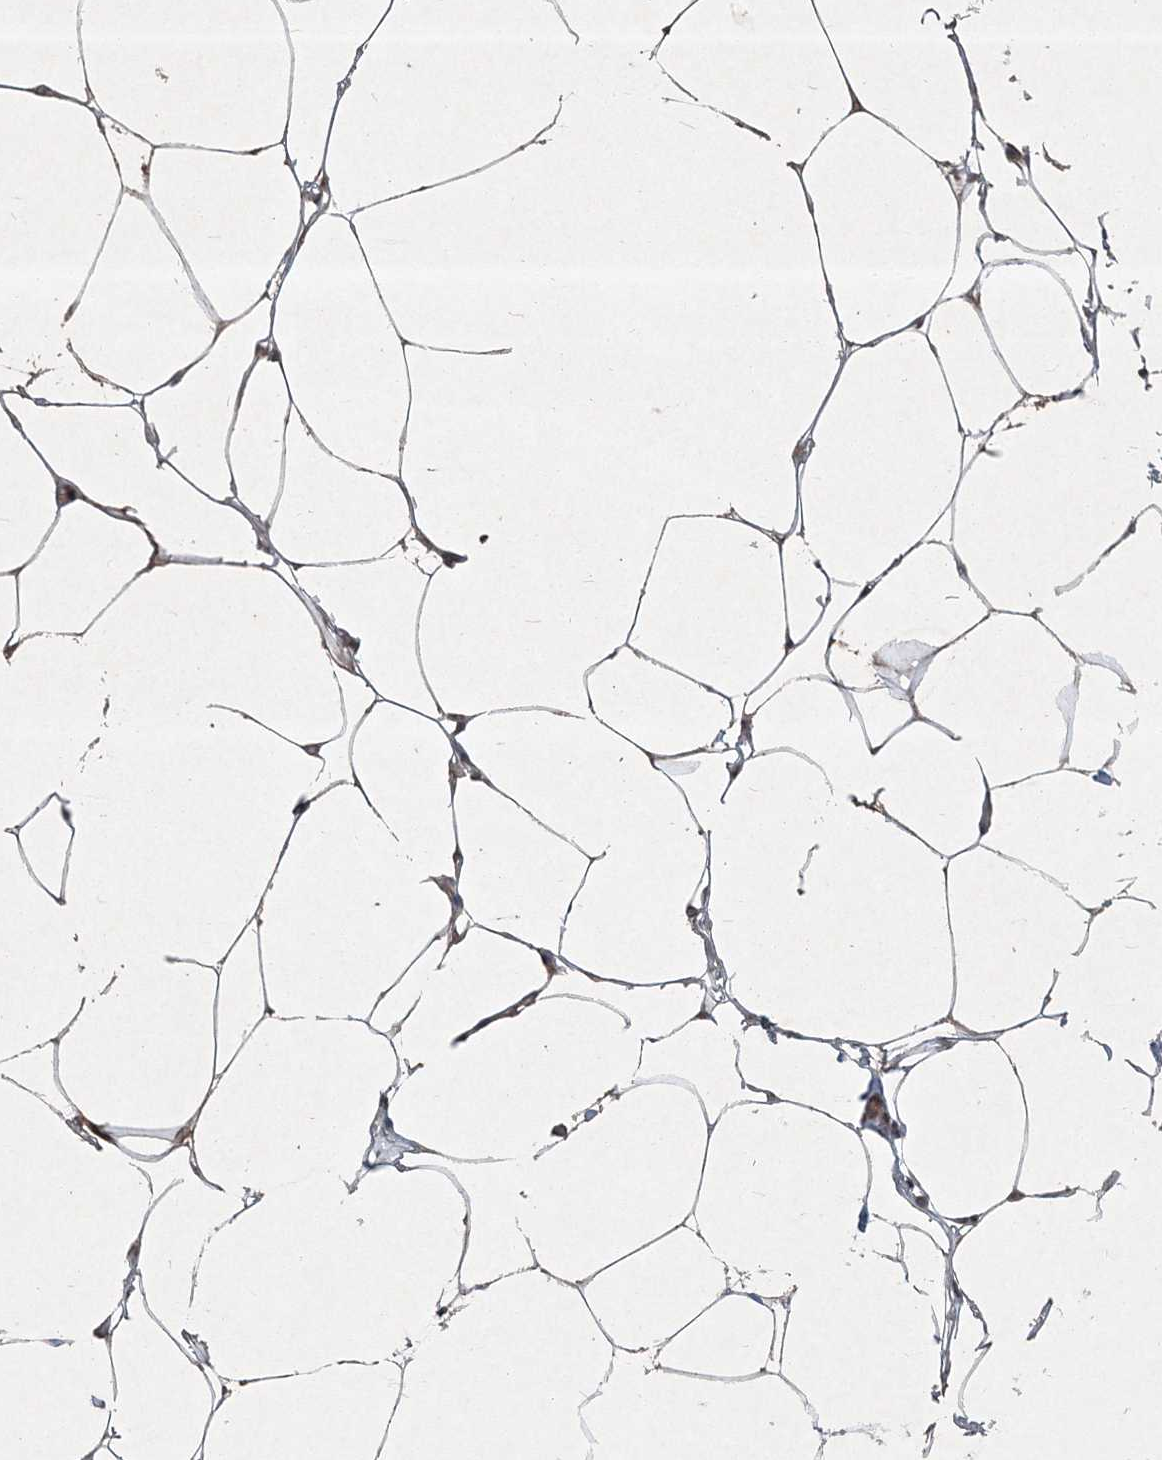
{"staining": {"intensity": "moderate", "quantity": ">75%", "location": "cytoplasmic/membranous,nuclear"}, "tissue": "adipose tissue", "cell_type": "Adipocytes", "image_type": "normal", "snomed": [{"axis": "morphology", "description": "Normal tissue, NOS"}, {"axis": "morphology", "description": "Fibrosis, NOS"}, {"axis": "topography", "description": "Breast"}, {"axis": "topography", "description": "Adipose tissue"}], "caption": "There is medium levels of moderate cytoplasmic/membranous,nuclear staining in adipocytes of benign adipose tissue, as demonstrated by immunohistochemical staining (brown color).", "gene": "FBXL17", "patient": {"sex": "female", "age": 39}}